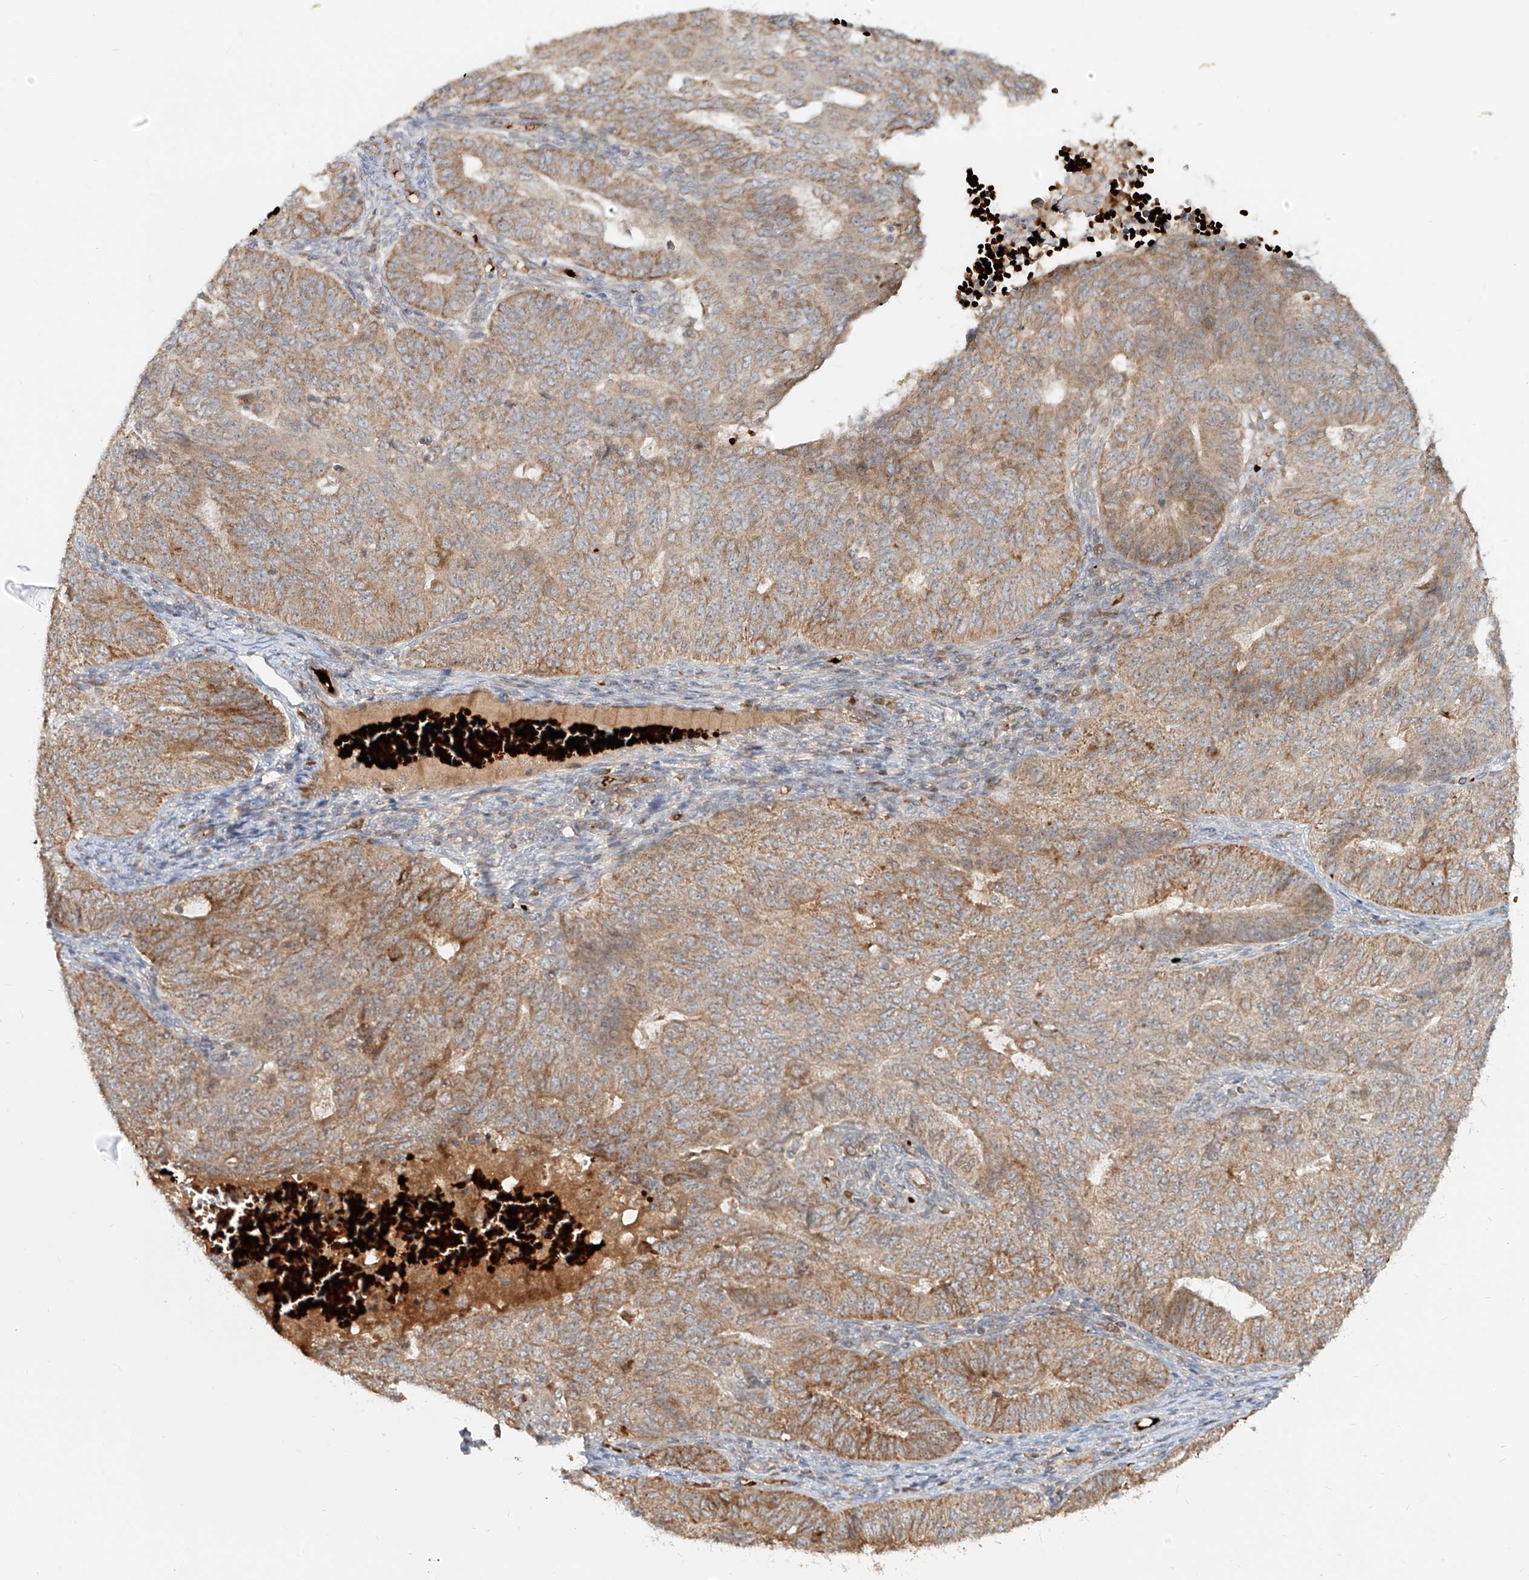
{"staining": {"intensity": "weak", "quantity": ">75%", "location": "cytoplasmic/membranous"}, "tissue": "endometrial cancer", "cell_type": "Tumor cells", "image_type": "cancer", "snomed": [{"axis": "morphology", "description": "Adenocarcinoma, NOS"}, {"axis": "topography", "description": "Endometrium"}], "caption": "This photomicrograph shows immunohistochemistry staining of endometrial cancer (adenocarcinoma), with low weak cytoplasmic/membranous staining in about >75% of tumor cells.", "gene": "FGD2", "patient": {"sex": "female", "age": 32}}